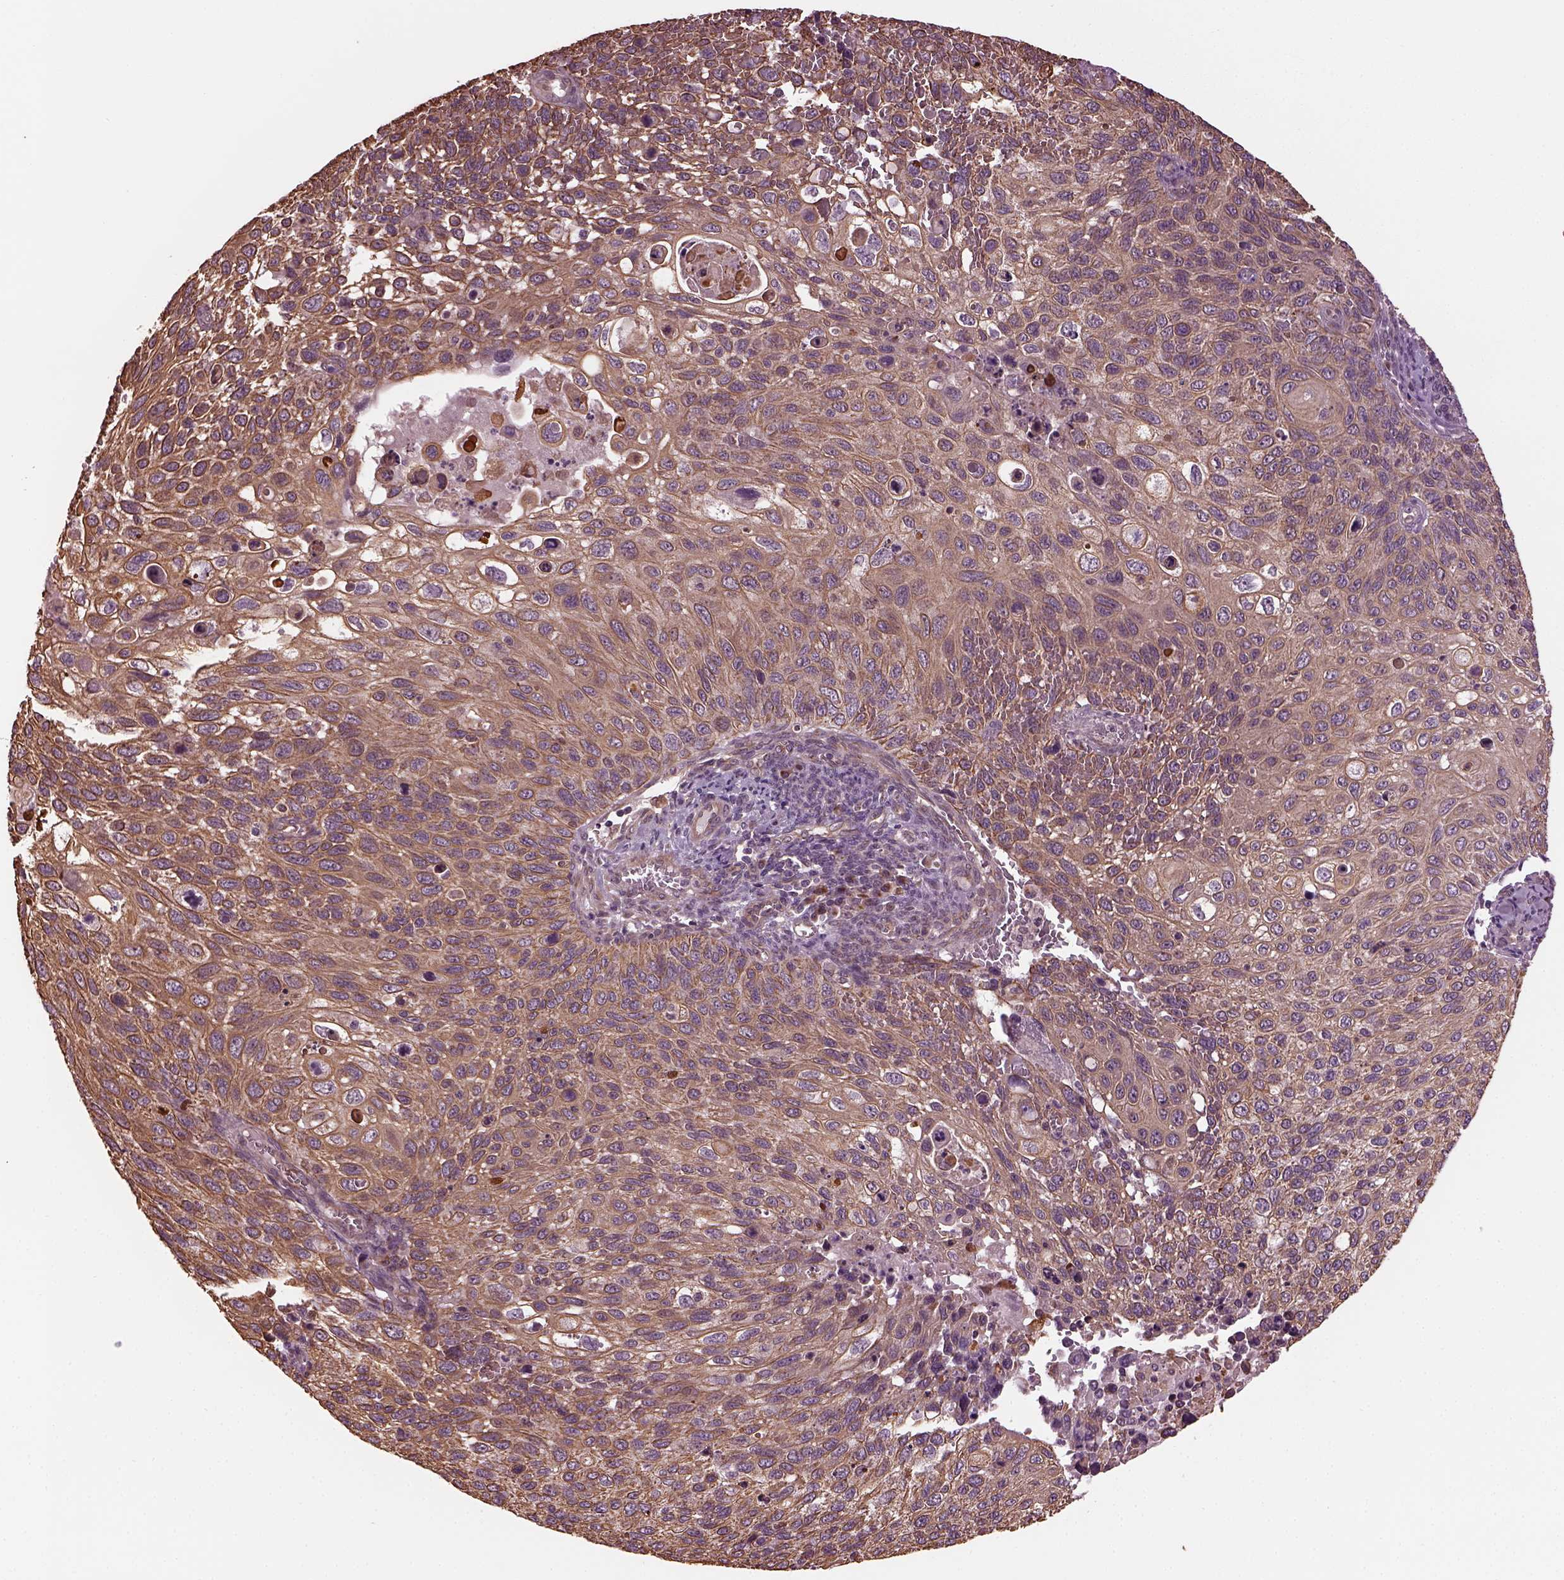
{"staining": {"intensity": "moderate", "quantity": ">75%", "location": "cytoplasmic/membranous,nuclear"}, "tissue": "cervical cancer", "cell_type": "Tumor cells", "image_type": "cancer", "snomed": [{"axis": "morphology", "description": "Squamous cell carcinoma, NOS"}, {"axis": "topography", "description": "Cervix"}], "caption": "A high-resolution image shows immunohistochemistry staining of squamous cell carcinoma (cervical), which reveals moderate cytoplasmic/membranous and nuclear staining in about >75% of tumor cells.", "gene": "RUFY3", "patient": {"sex": "female", "age": 70}}